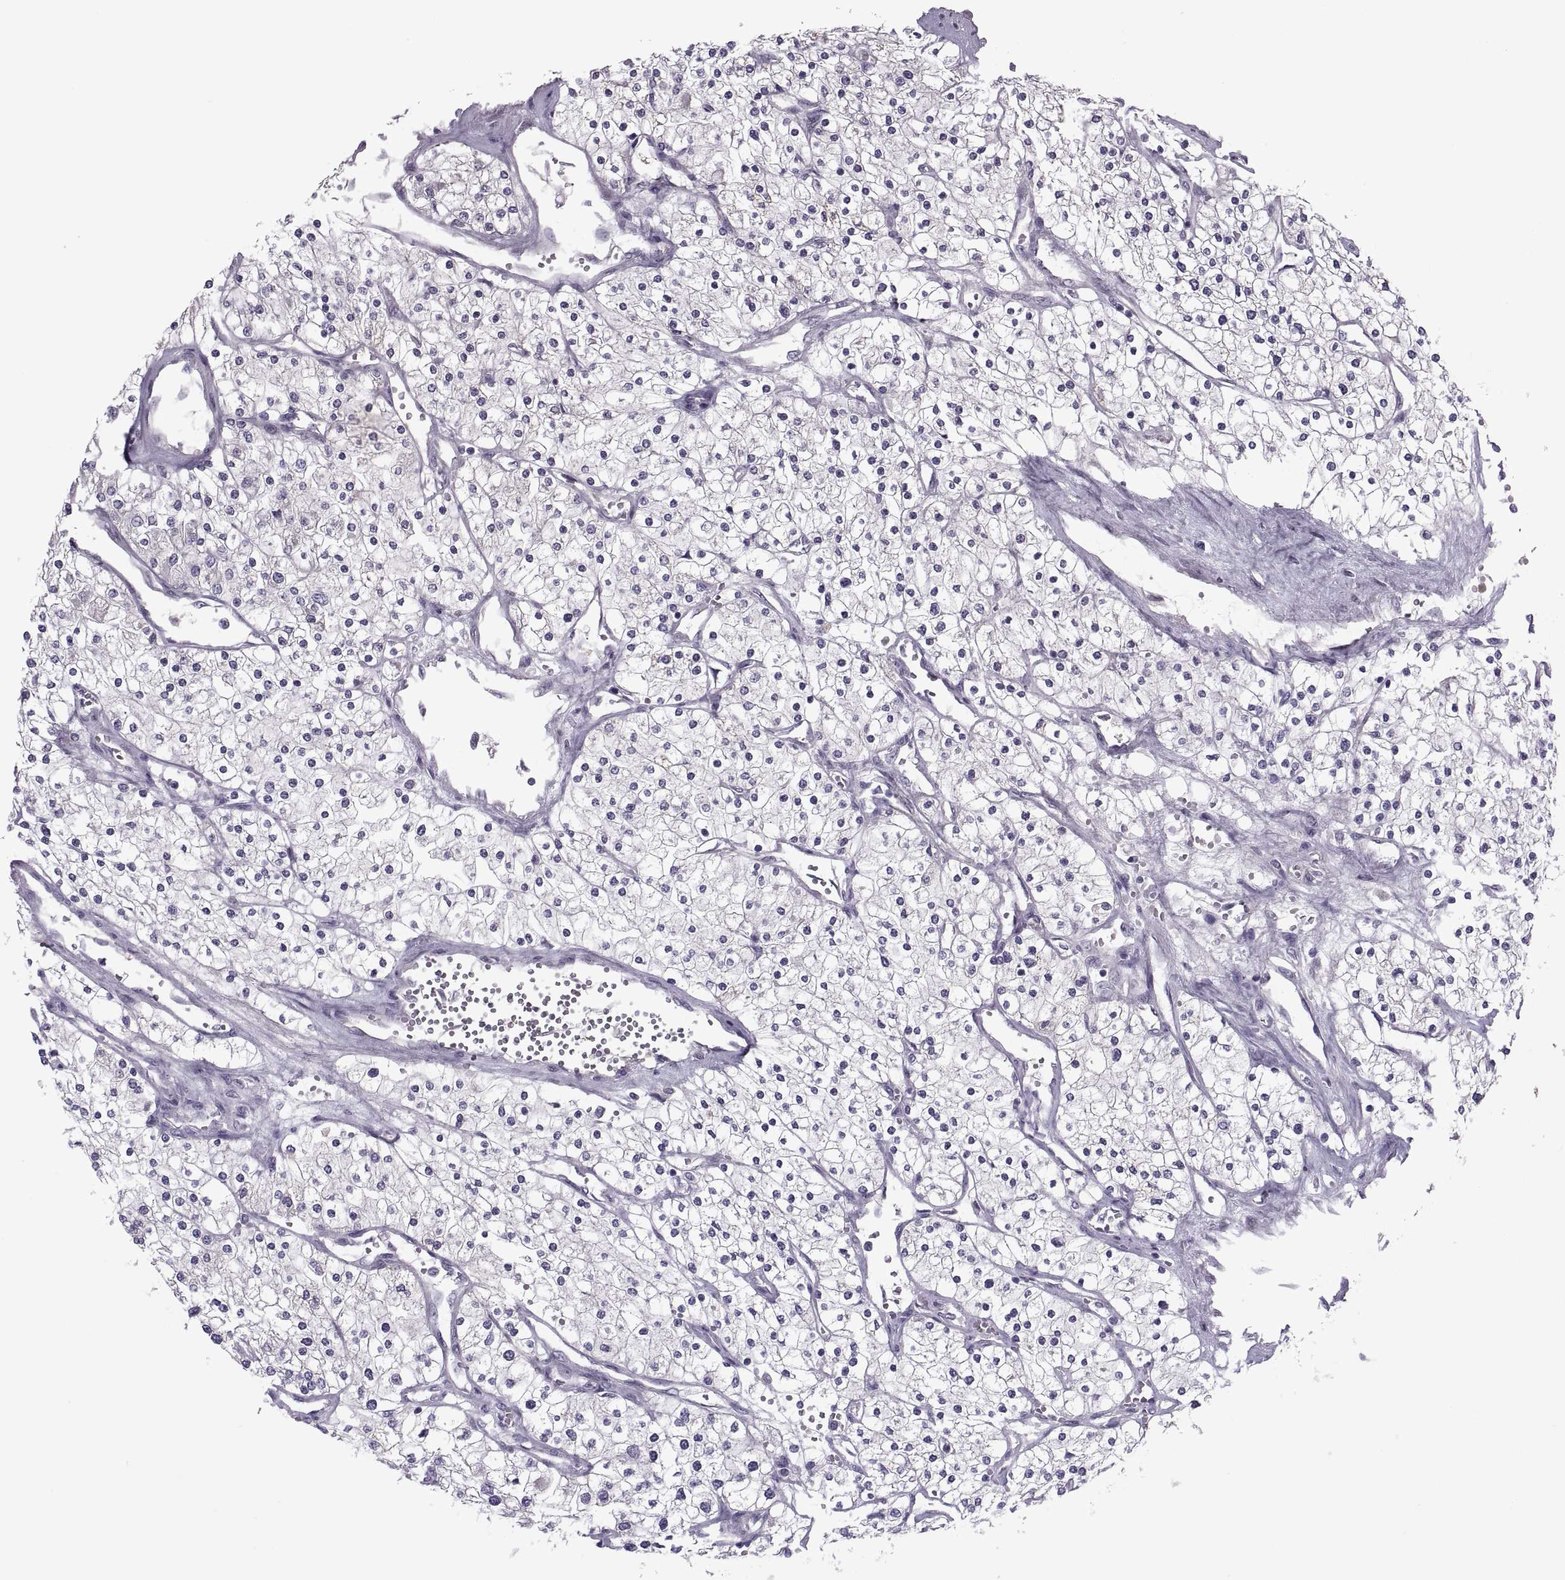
{"staining": {"intensity": "negative", "quantity": "none", "location": "none"}, "tissue": "renal cancer", "cell_type": "Tumor cells", "image_type": "cancer", "snomed": [{"axis": "morphology", "description": "Adenocarcinoma, NOS"}, {"axis": "topography", "description": "Kidney"}], "caption": "Immunohistochemistry histopathology image of adenocarcinoma (renal) stained for a protein (brown), which reveals no positivity in tumor cells.", "gene": "ODF3", "patient": {"sex": "male", "age": 80}}